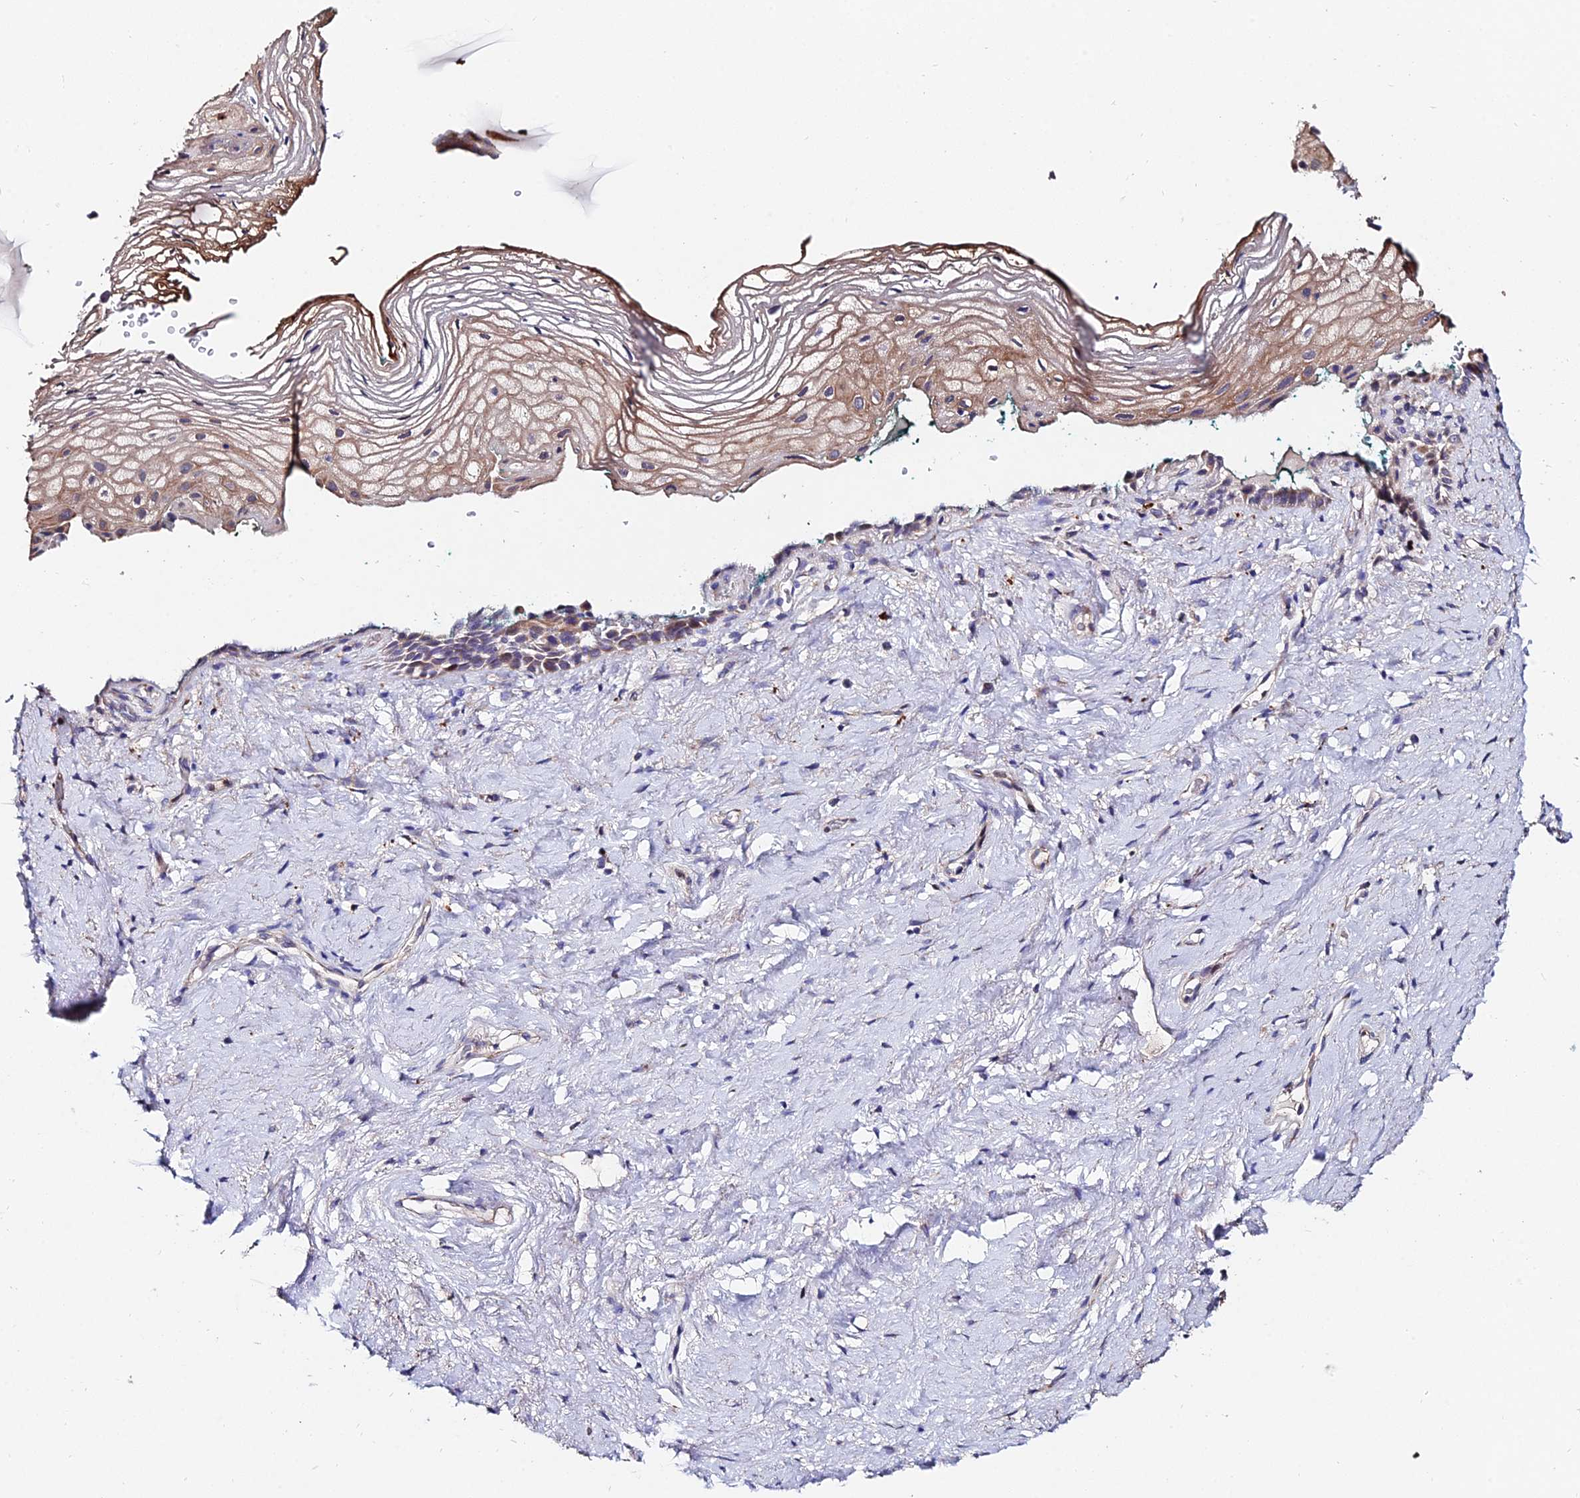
{"staining": {"intensity": "moderate", "quantity": "<25%", "location": "cytoplasmic/membranous,nuclear"}, "tissue": "vagina", "cell_type": "Squamous epithelial cells", "image_type": "normal", "snomed": [{"axis": "morphology", "description": "Normal tissue, NOS"}, {"axis": "morphology", "description": "Adenocarcinoma, NOS"}, {"axis": "topography", "description": "Rectum"}, {"axis": "topography", "description": "Vagina"}], "caption": "High-magnification brightfield microscopy of unremarkable vagina stained with DAB (3,3'-diaminobenzidine) (brown) and counterstained with hematoxylin (blue). squamous epithelial cells exhibit moderate cytoplasmic/membranous,nuclear staining is present in about<25% of cells.", "gene": "ACTR5", "patient": {"sex": "female", "age": 71}}